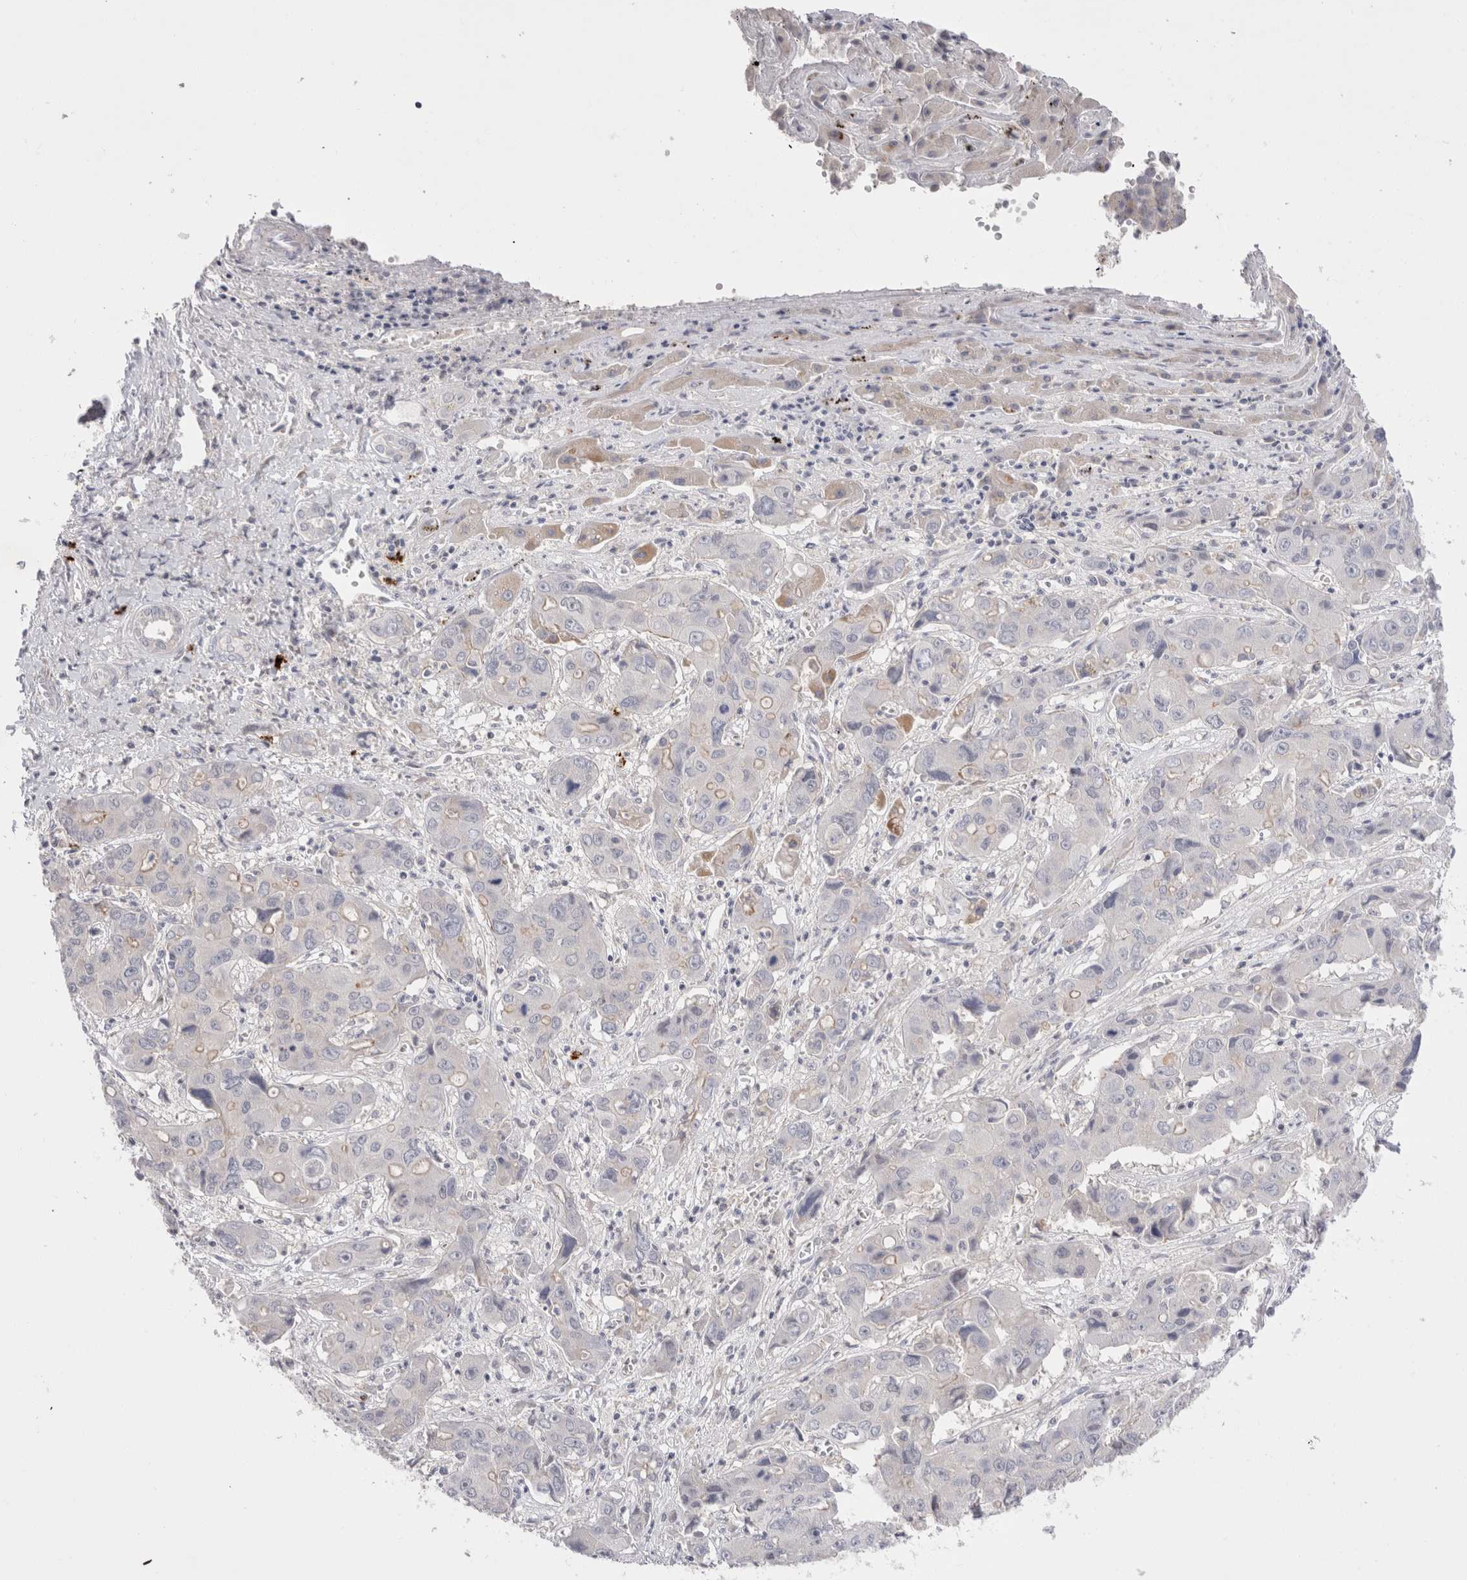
{"staining": {"intensity": "negative", "quantity": "none", "location": "none"}, "tissue": "liver cancer", "cell_type": "Tumor cells", "image_type": "cancer", "snomed": [{"axis": "morphology", "description": "Cholangiocarcinoma"}, {"axis": "topography", "description": "Liver"}], "caption": "Immunohistochemical staining of liver cancer (cholangiocarcinoma) reveals no significant expression in tumor cells.", "gene": "SPINK2", "patient": {"sex": "male", "age": 67}}